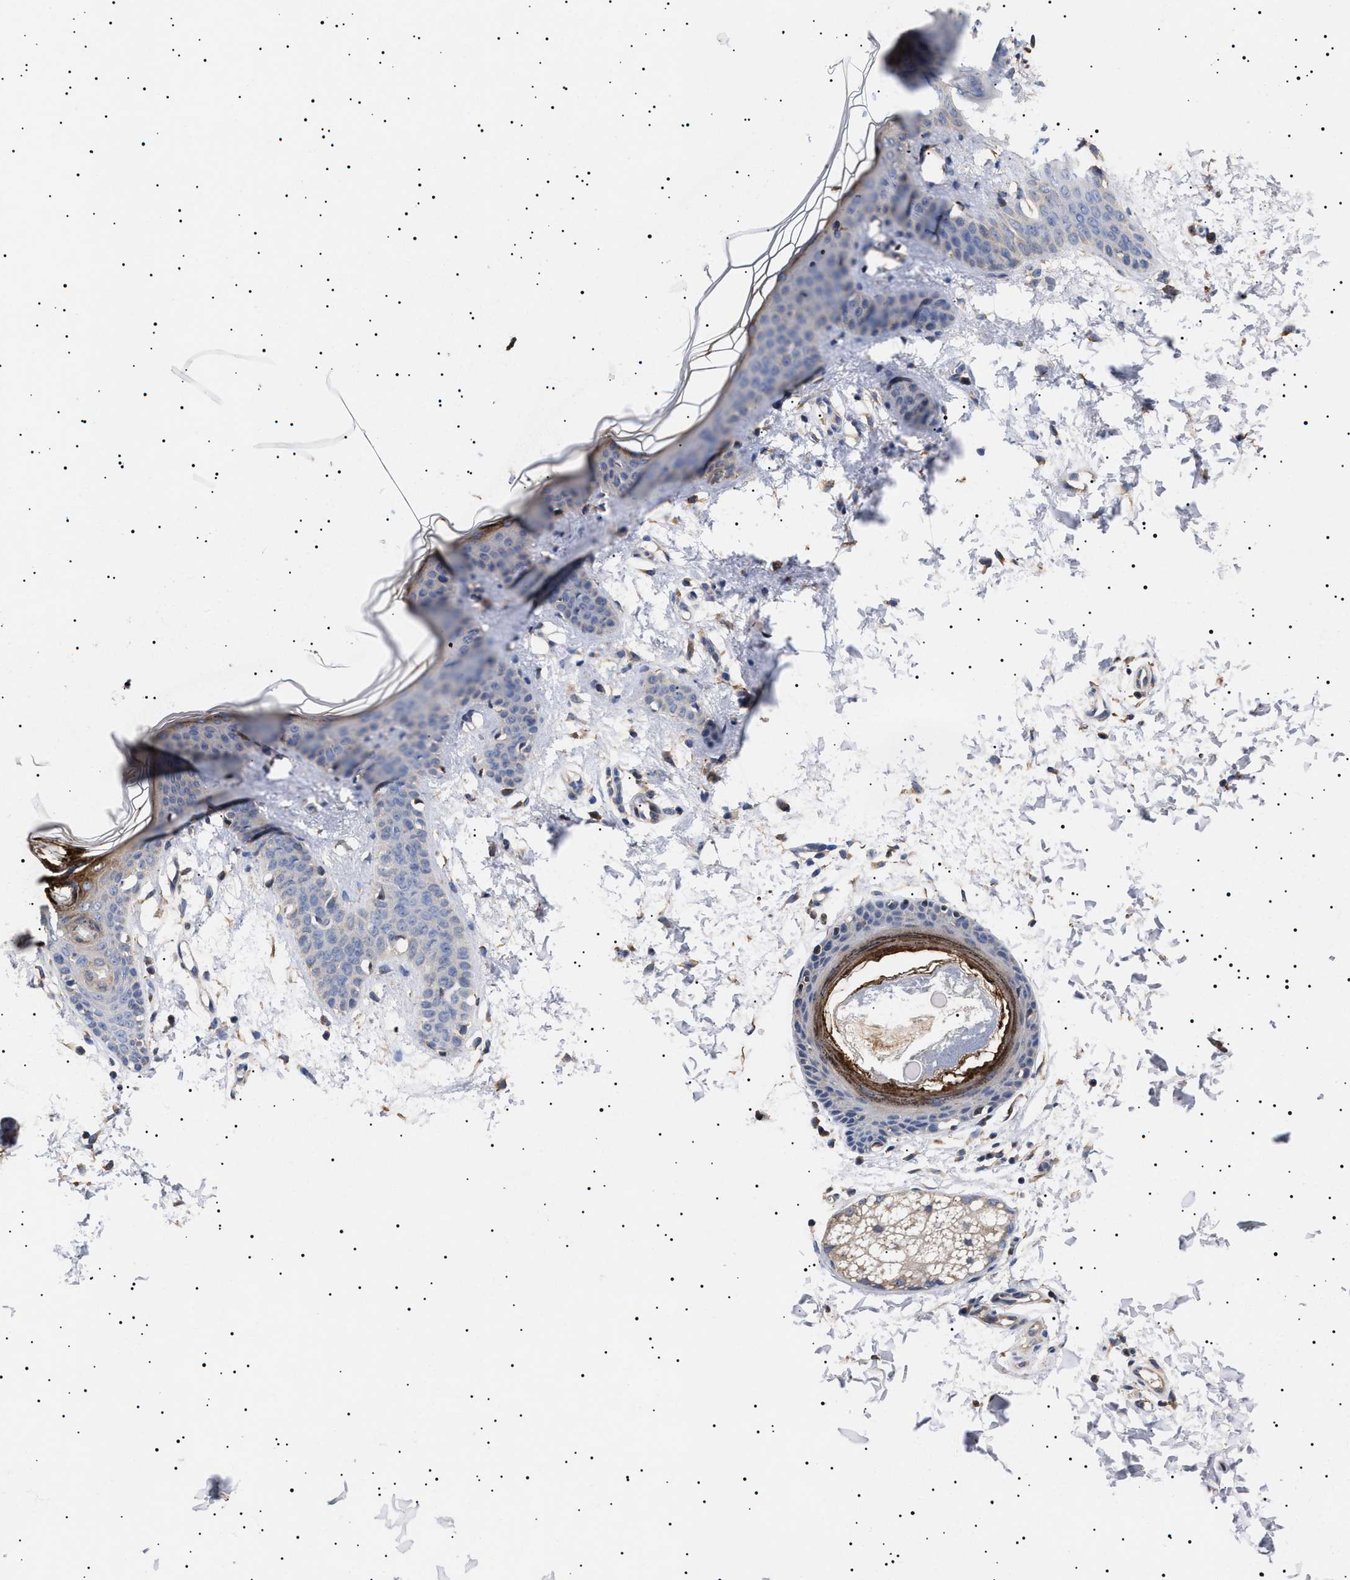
{"staining": {"intensity": "moderate", "quantity": ">75%", "location": "cytoplasmic/membranous"}, "tissue": "skin", "cell_type": "Fibroblasts", "image_type": "normal", "snomed": [{"axis": "morphology", "description": "Normal tissue, NOS"}, {"axis": "topography", "description": "Skin"}], "caption": "Immunohistochemistry (IHC) micrograph of unremarkable human skin stained for a protein (brown), which reveals medium levels of moderate cytoplasmic/membranous expression in approximately >75% of fibroblasts.", "gene": "KRBA1", "patient": {"sex": "female", "age": 17}}